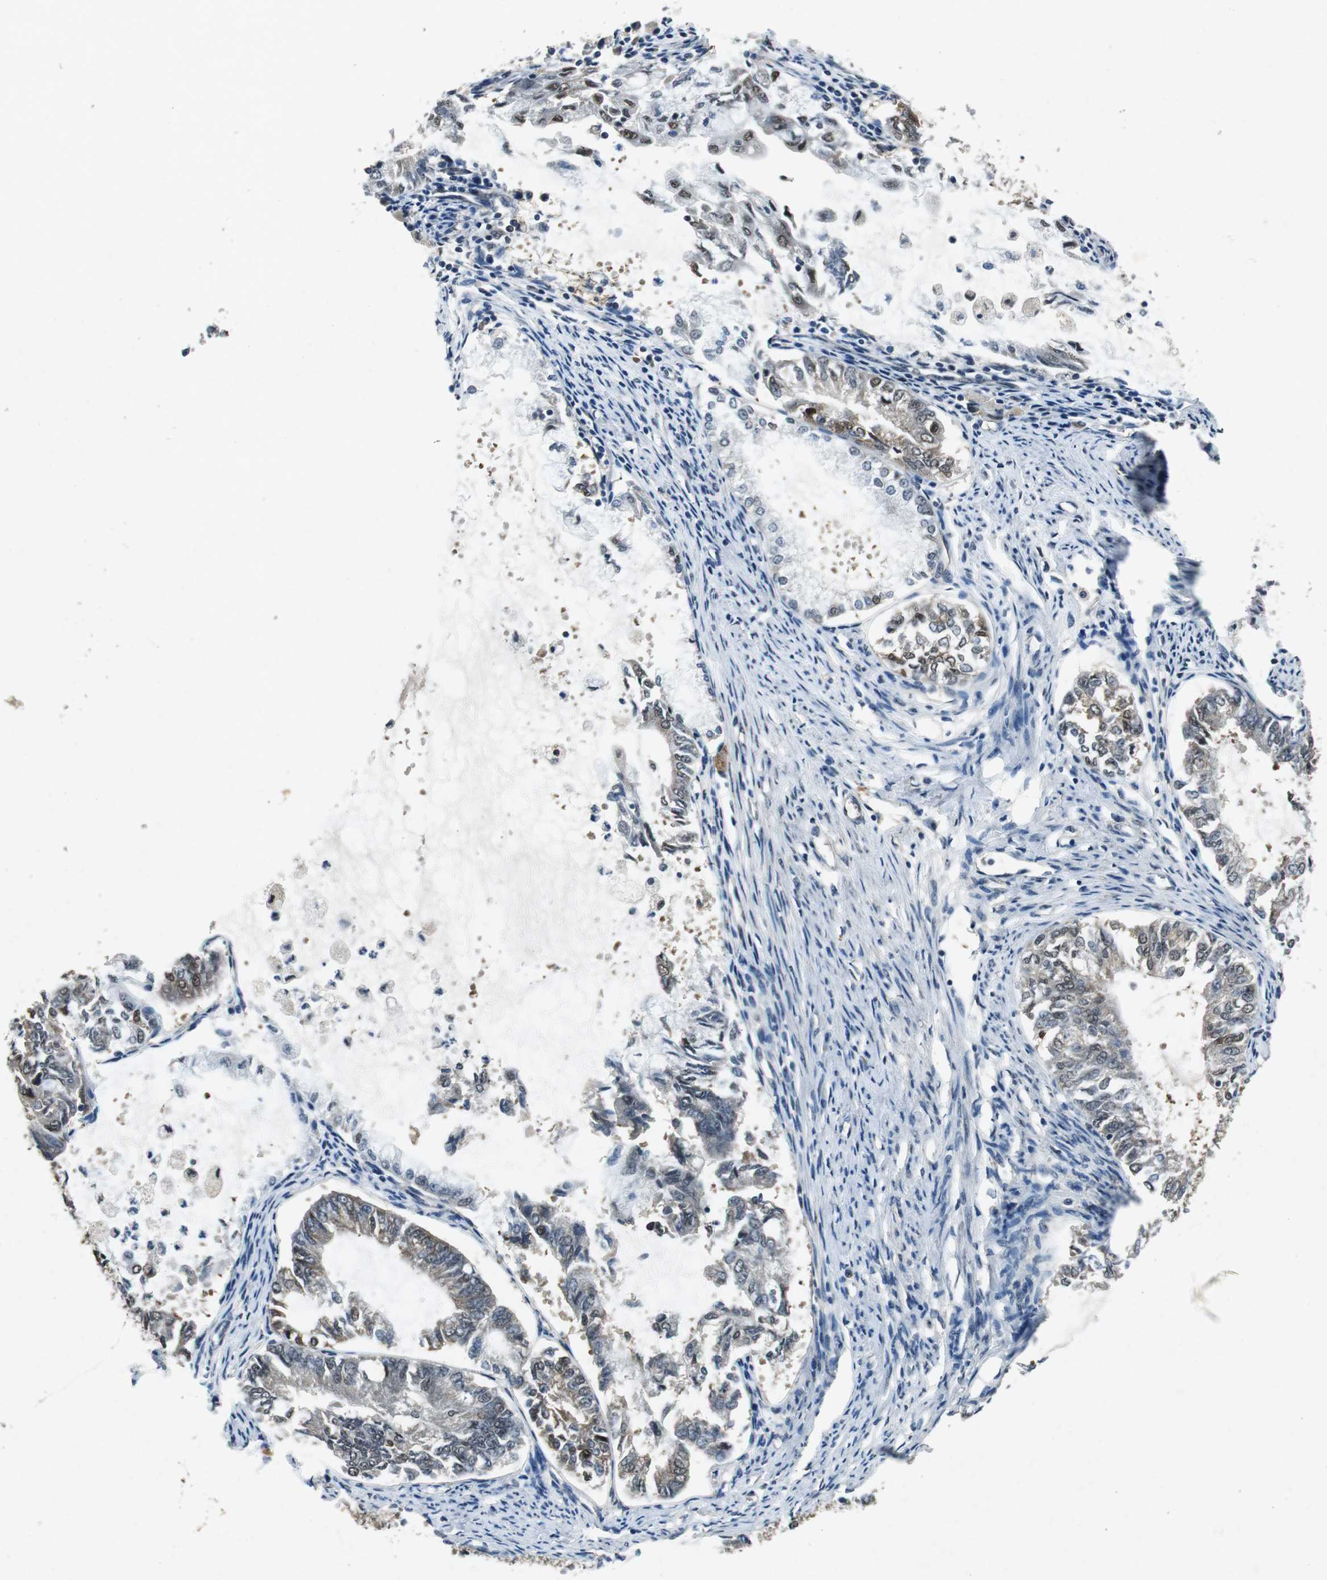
{"staining": {"intensity": "moderate", "quantity": "25%-75%", "location": "cytoplasmic/membranous,nuclear"}, "tissue": "endometrial cancer", "cell_type": "Tumor cells", "image_type": "cancer", "snomed": [{"axis": "morphology", "description": "Adenocarcinoma, NOS"}, {"axis": "topography", "description": "Endometrium"}], "caption": "A photomicrograph showing moderate cytoplasmic/membranous and nuclear expression in about 25%-75% of tumor cells in endometrial cancer (adenocarcinoma), as visualized by brown immunohistochemical staining.", "gene": "PSMB4", "patient": {"sex": "female", "age": 86}}